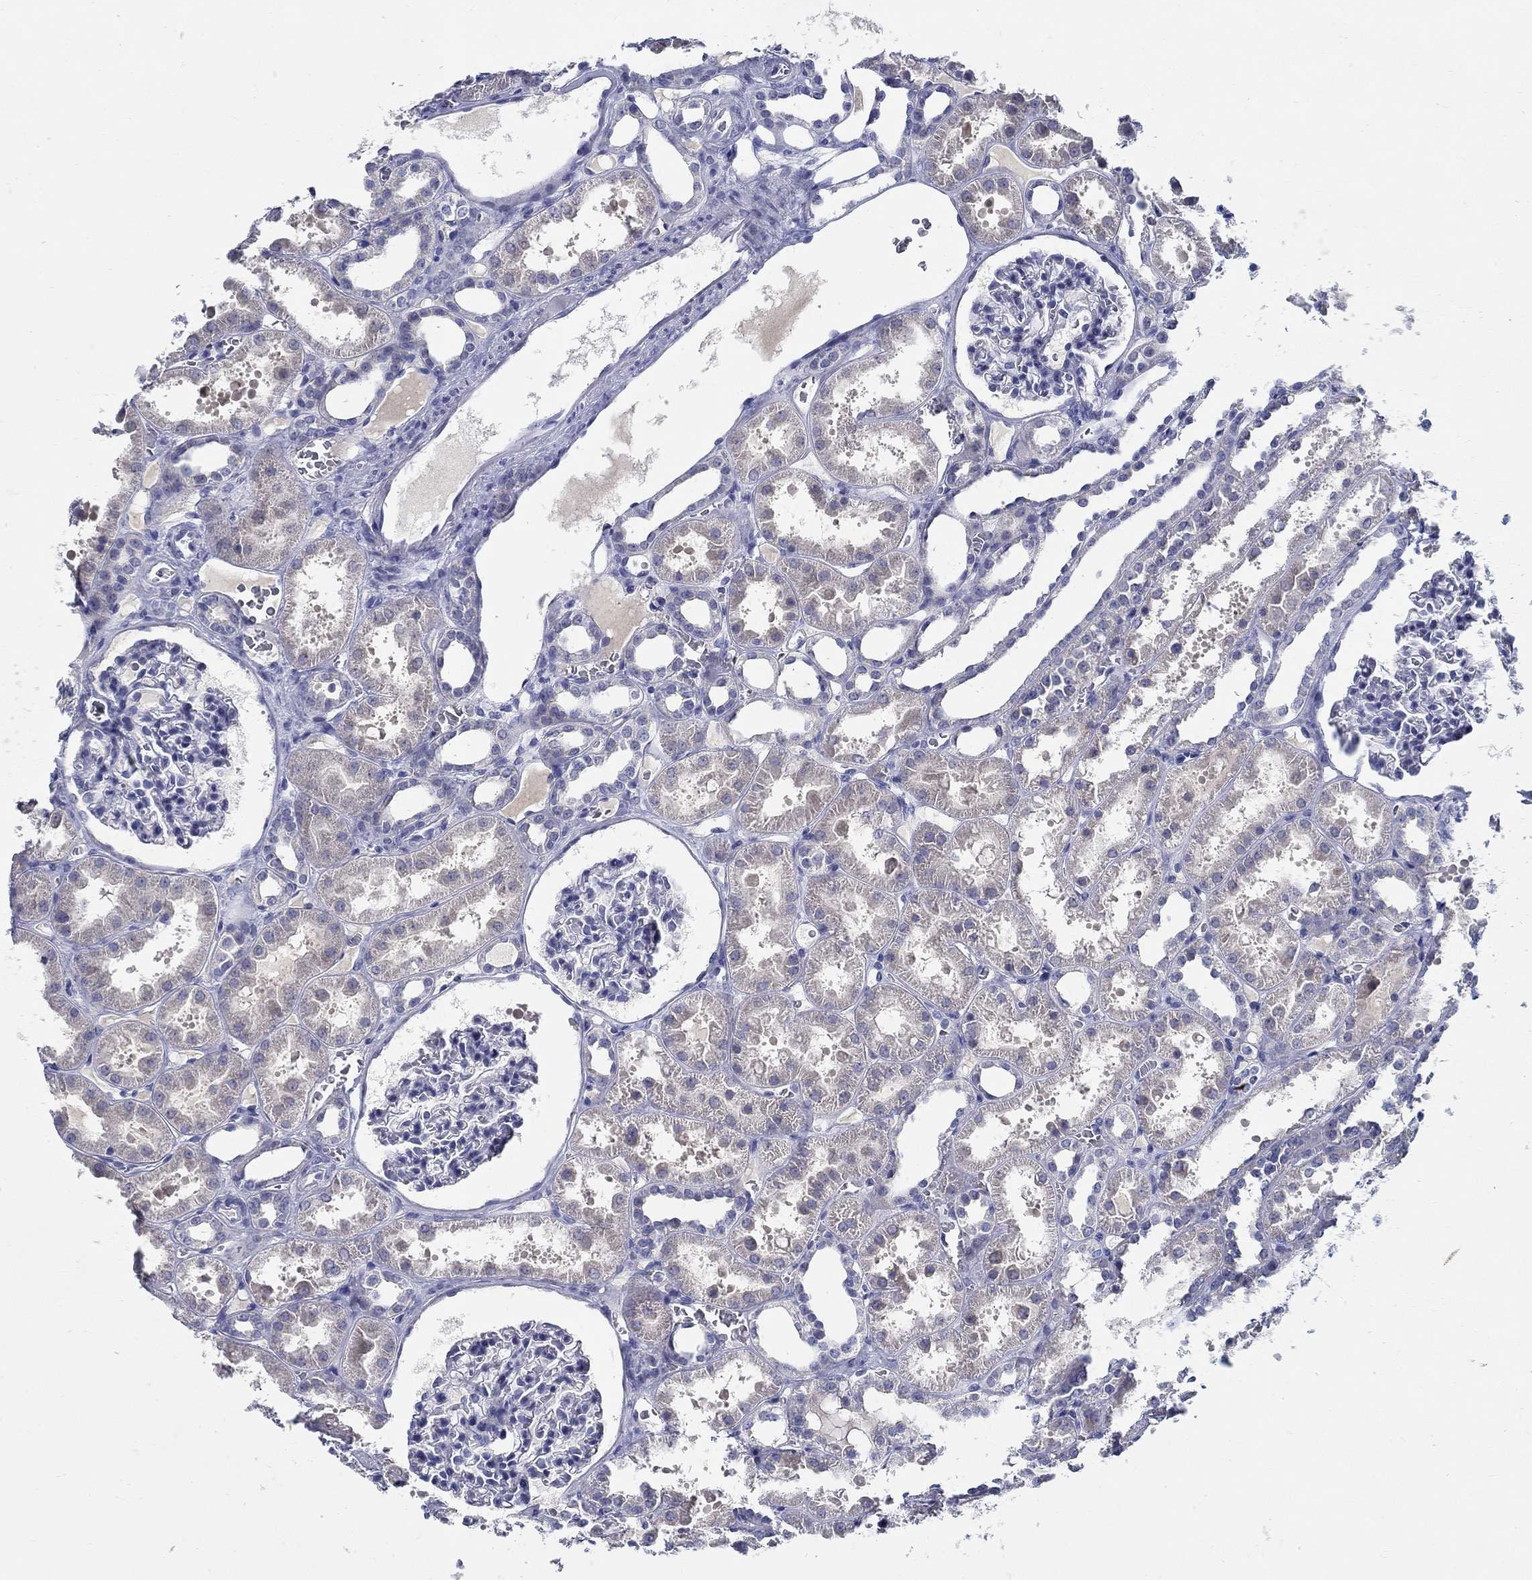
{"staining": {"intensity": "negative", "quantity": "none", "location": "none"}, "tissue": "kidney", "cell_type": "Cells in glomeruli", "image_type": "normal", "snomed": [{"axis": "morphology", "description": "Normal tissue, NOS"}, {"axis": "topography", "description": "Kidney"}], "caption": "Immunohistochemistry (IHC) micrograph of normal human kidney stained for a protein (brown), which displays no staining in cells in glomeruli.", "gene": "CRYGA", "patient": {"sex": "female", "age": 41}}